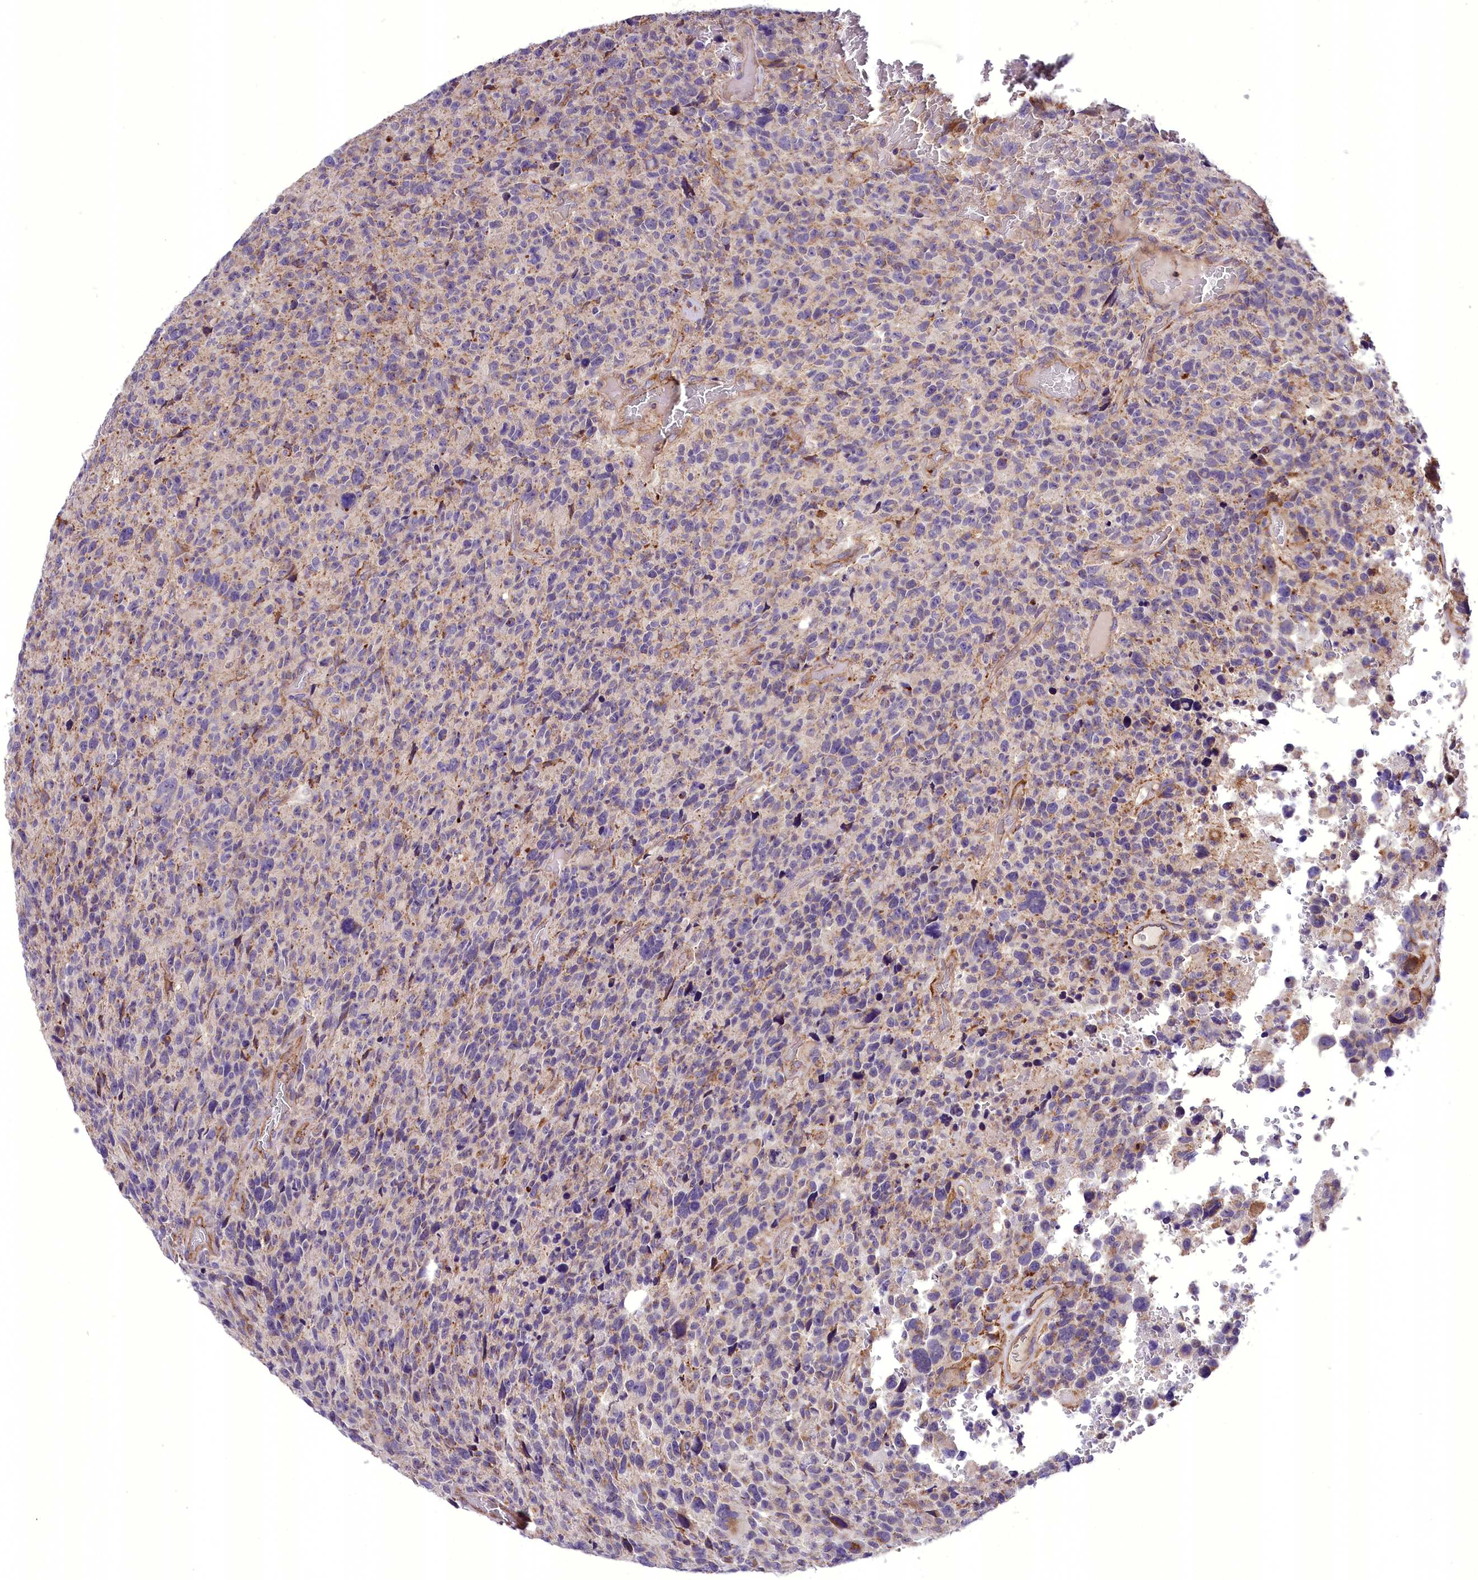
{"staining": {"intensity": "moderate", "quantity": "<25%", "location": "cytoplasmic/membranous"}, "tissue": "glioma", "cell_type": "Tumor cells", "image_type": "cancer", "snomed": [{"axis": "morphology", "description": "Glioma, malignant, High grade"}, {"axis": "topography", "description": "Brain"}], "caption": "Malignant glioma (high-grade) stained with a protein marker exhibits moderate staining in tumor cells.", "gene": "DNAJB9", "patient": {"sex": "male", "age": 69}}